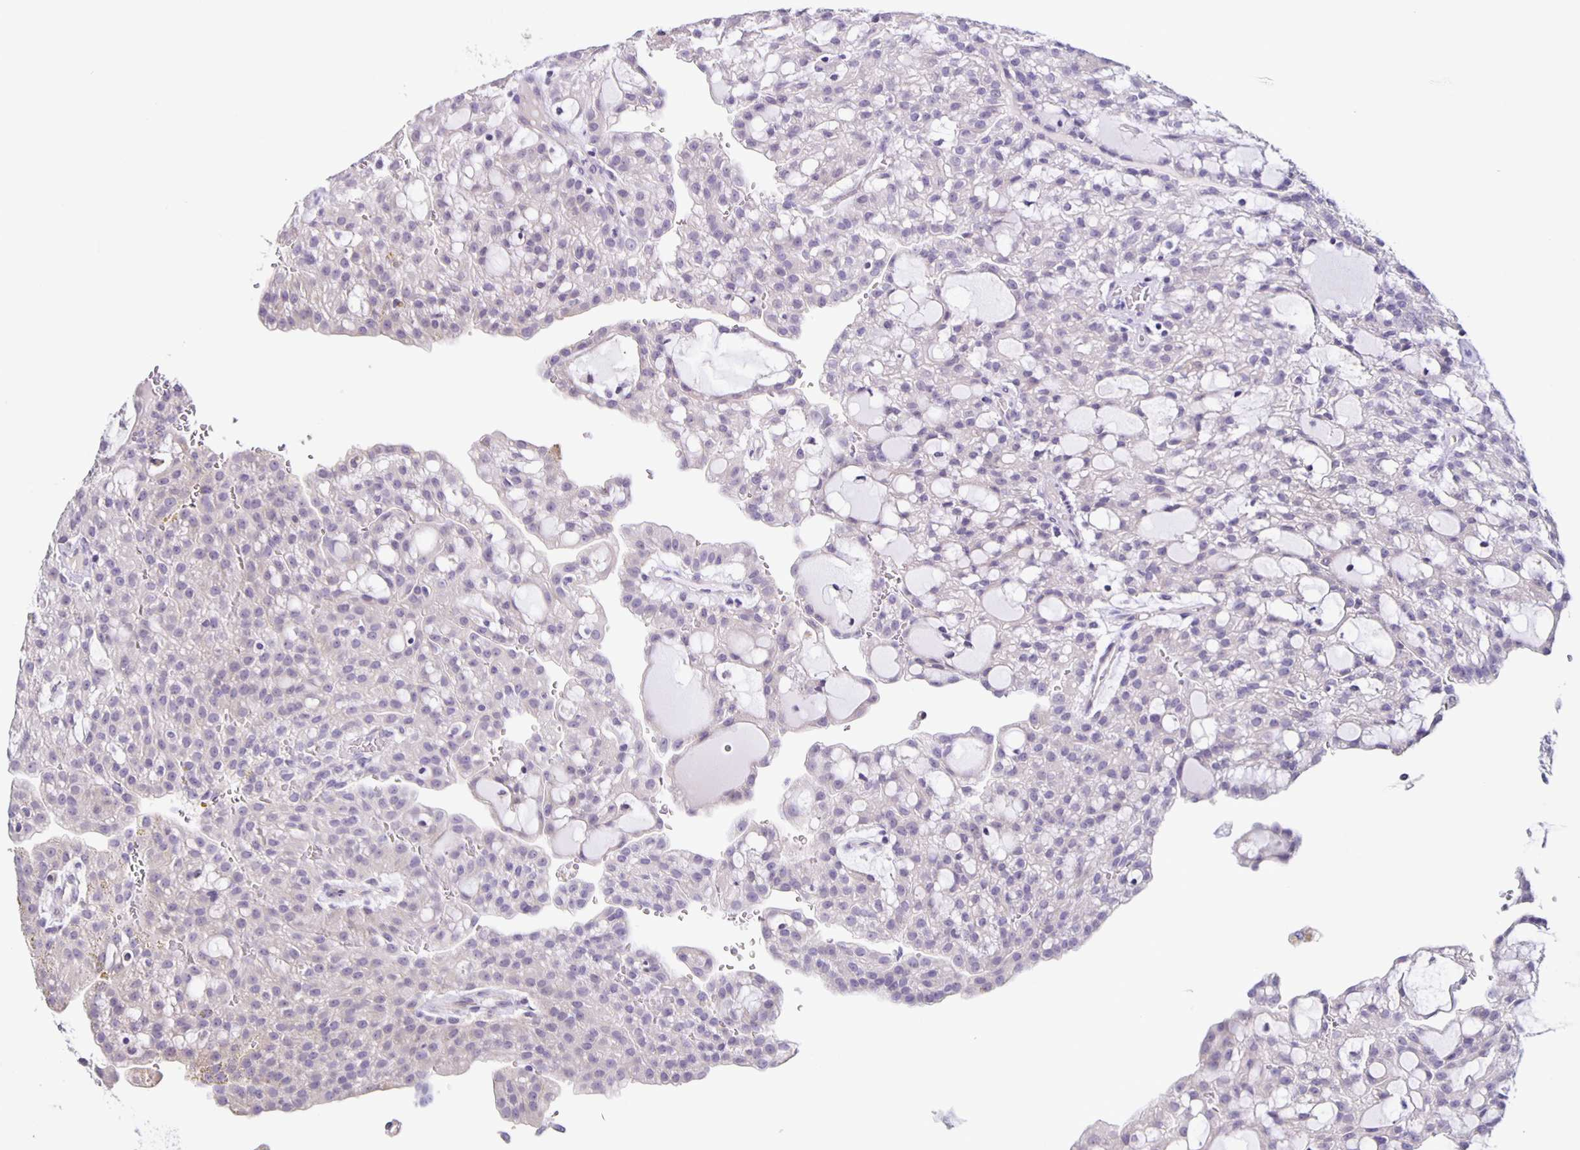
{"staining": {"intensity": "negative", "quantity": "none", "location": "none"}, "tissue": "renal cancer", "cell_type": "Tumor cells", "image_type": "cancer", "snomed": [{"axis": "morphology", "description": "Adenocarcinoma, NOS"}, {"axis": "topography", "description": "Kidney"}], "caption": "DAB immunohistochemical staining of human renal cancer (adenocarcinoma) exhibits no significant positivity in tumor cells. The staining is performed using DAB brown chromogen with nuclei counter-stained in using hematoxylin.", "gene": "SLC12A3", "patient": {"sex": "male", "age": 63}}